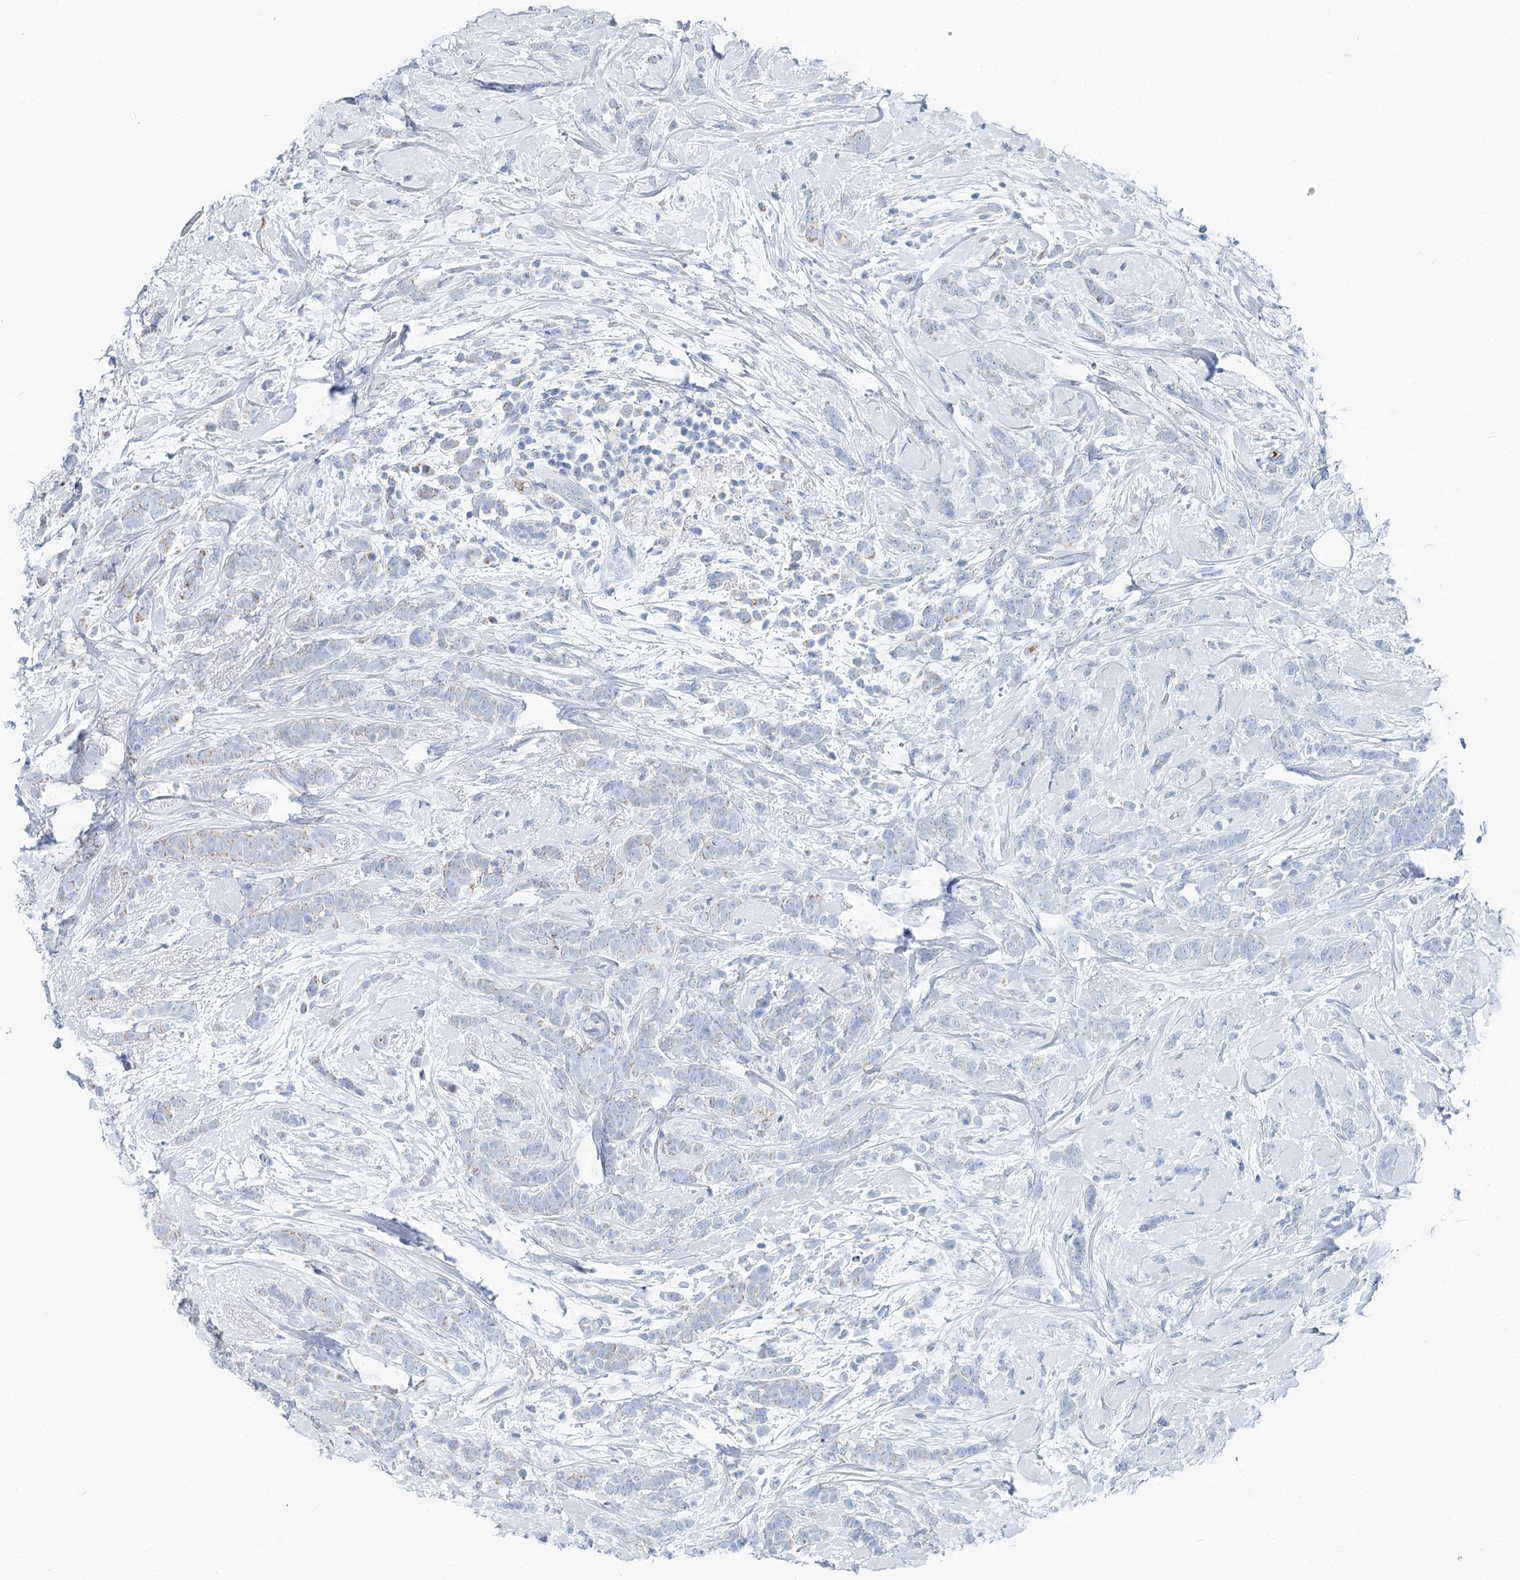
{"staining": {"intensity": "moderate", "quantity": "<25%", "location": "cytoplasmic/membranous"}, "tissue": "breast cancer", "cell_type": "Tumor cells", "image_type": "cancer", "snomed": [{"axis": "morphology", "description": "Lobular carcinoma"}, {"axis": "topography", "description": "Breast"}], "caption": "Protein expression analysis of lobular carcinoma (breast) displays moderate cytoplasmic/membranous staining in about <25% of tumor cells.", "gene": "MCCC2", "patient": {"sex": "female", "age": 58}}